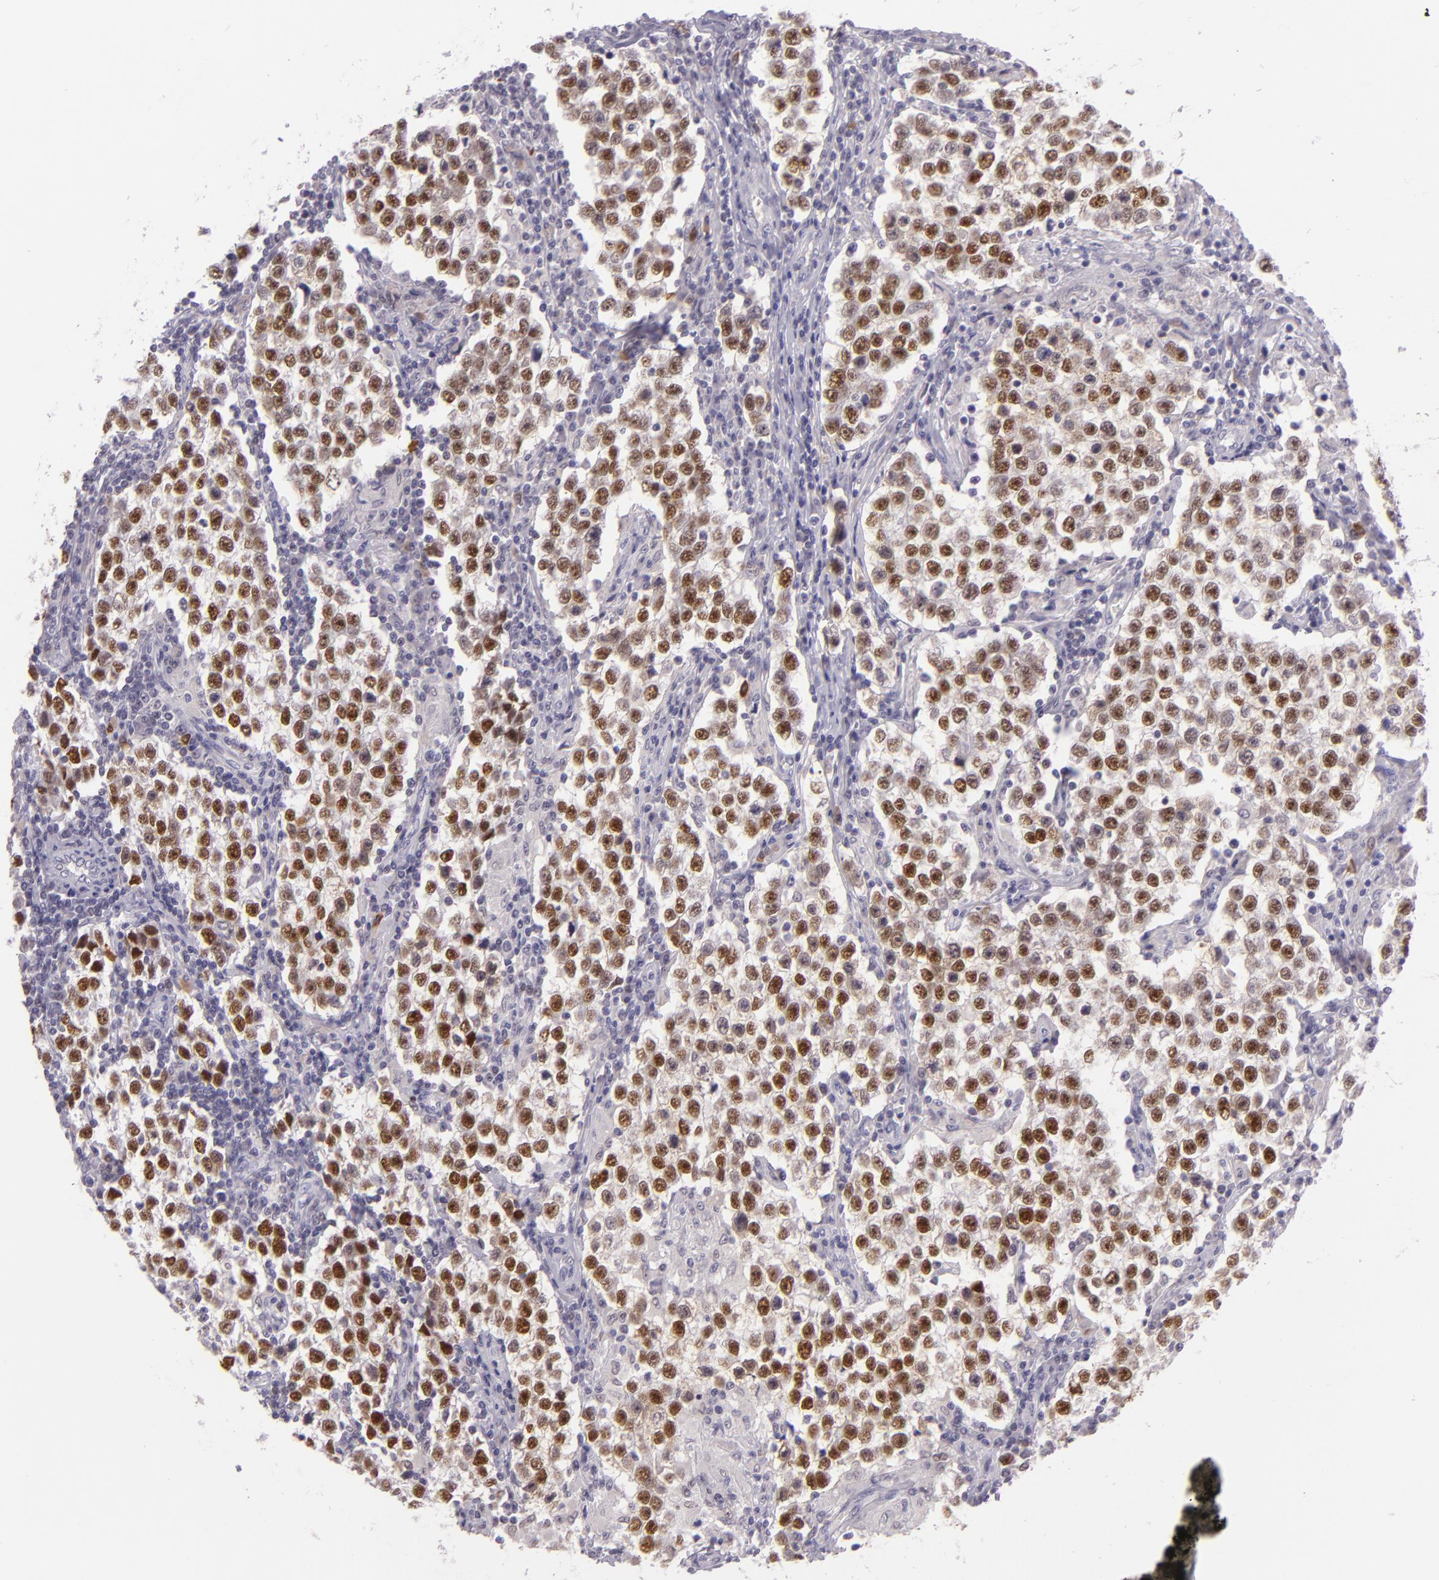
{"staining": {"intensity": "strong", "quantity": ">75%", "location": "nuclear"}, "tissue": "testis cancer", "cell_type": "Tumor cells", "image_type": "cancer", "snomed": [{"axis": "morphology", "description": "Seminoma, NOS"}, {"axis": "topography", "description": "Testis"}], "caption": "Seminoma (testis) tissue demonstrates strong nuclear expression in about >75% of tumor cells", "gene": "CHEK2", "patient": {"sex": "male", "age": 36}}